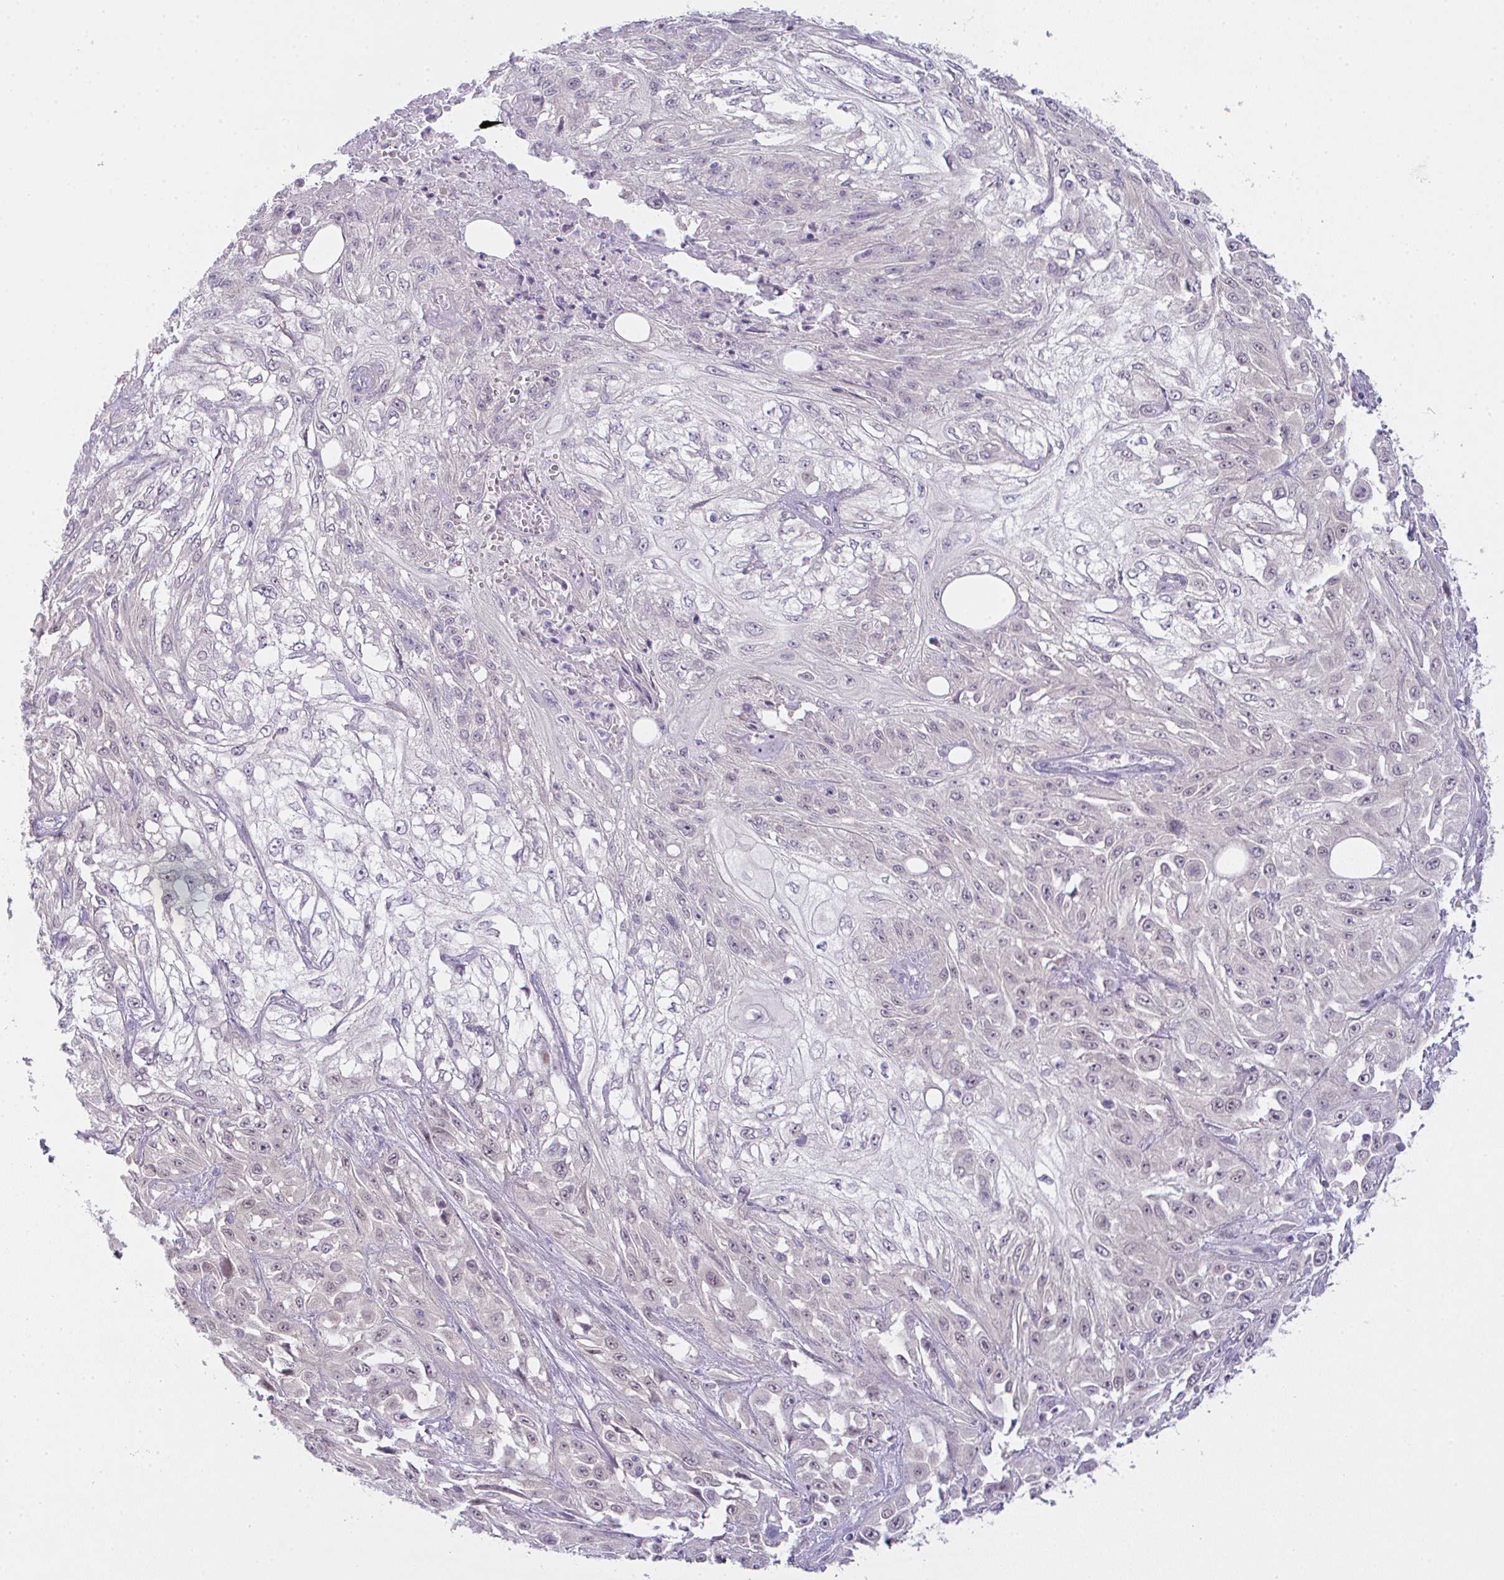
{"staining": {"intensity": "negative", "quantity": "none", "location": "none"}, "tissue": "skin cancer", "cell_type": "Tumor cells", "image_type": "cancer", "snomed": [{"axis": "morphology", "description": "Squamous cell carcinoma, NOS"}, {"axis": "morphology", "description": "Squamous cell carcinoma, metastatic, NOS"}, {"axis": "topography", "description": "Skin"}, {"axis": "topography", "description": "Lymph node"}], "caption": "This is an immunohistochemistry image of skin squamous cell carcinoma. There is no staining in tumor cells.", "gene": "CSE1L", "patient": {"sex": "male", "age": 75}}